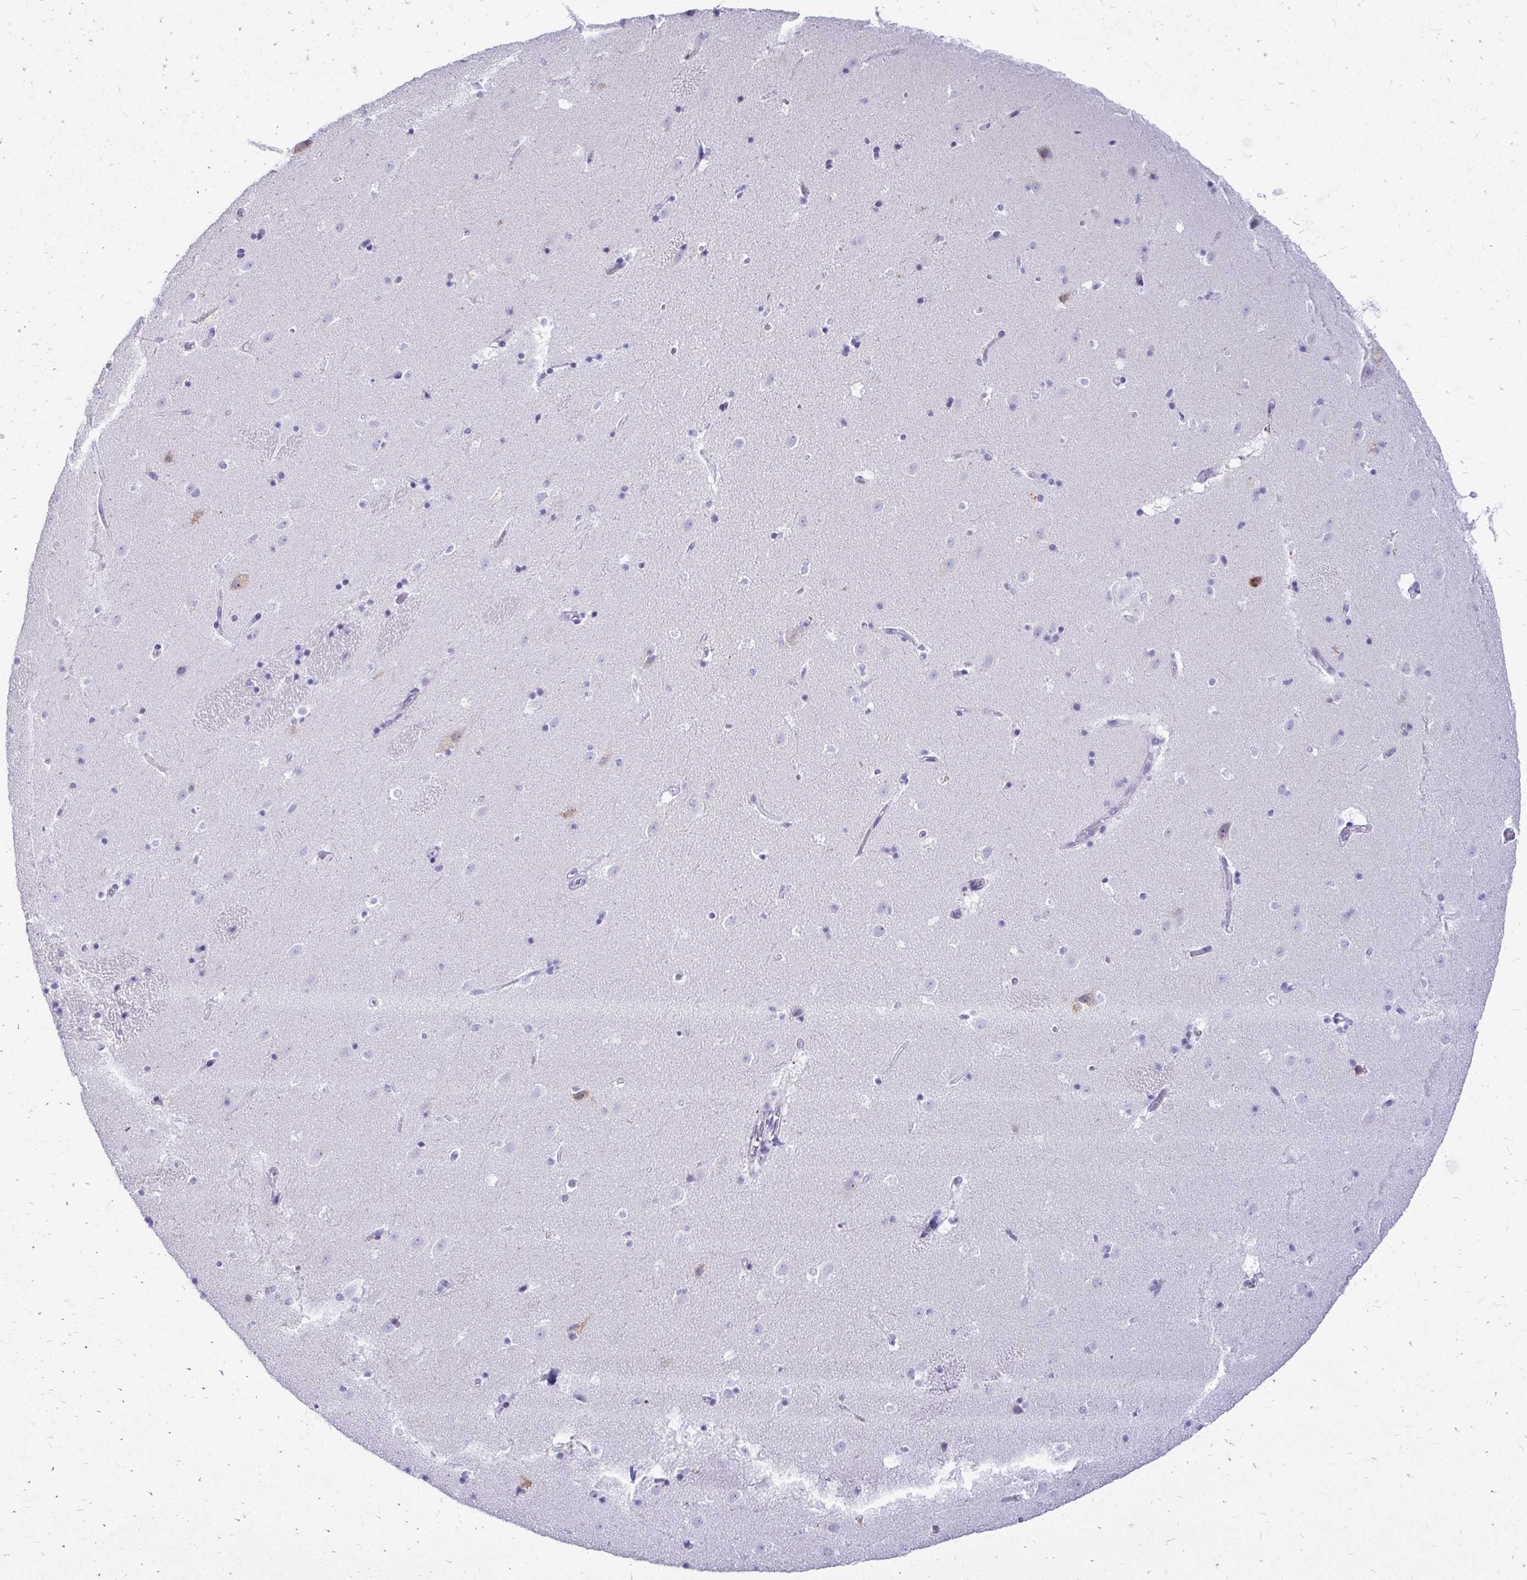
{"staining": {"intensity": "negative", "quantity": "none", "location": "none"}, "tissue": "caudate", "cell_type": "Glial cells", "image_type": "normal", "snomed": [{"axis": "morphology", "description": "Normal tissue, NOS"}, {"axis": "topography", "description": "Lateral ventricle wall"}], "caption": "An immunohistochemistry photomicrograph of unremarkable caudate is shown. There is no staining in glial cells of caudate. Nuclei are stained in blue.", "gene": "NANOGNB", "patient": {"sex": "male", "age": 37}}